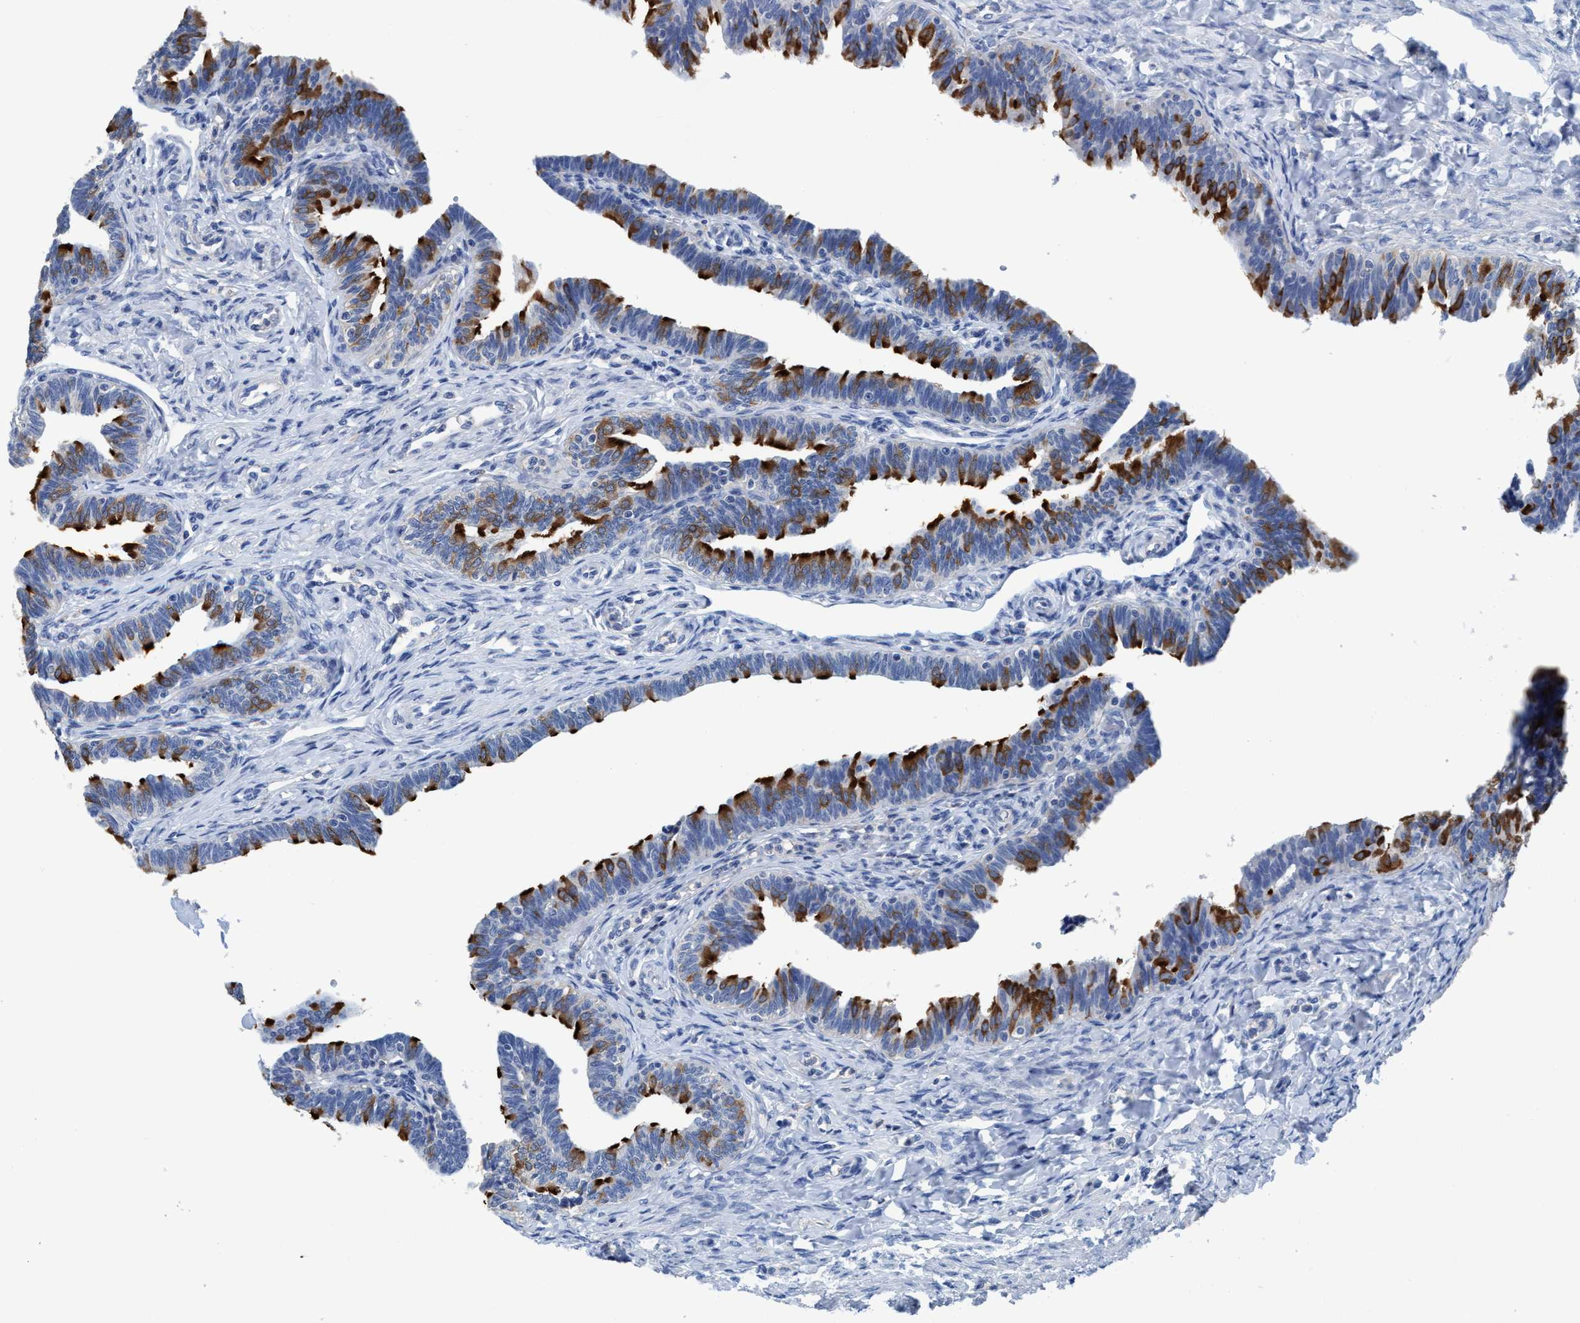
{"staining": {"intensity": "strong", "quantity": "25%-75%", "location": "cytoplasmic/membranous"}, "tissue": "fallopian tube", "cell_type": "Glandular cells", "image_type": "normal", "snomed": [{"axis": "morphology", "description": "Normal tissue, NOS"}, {"axis": "topography", "description": "Fallopian tube"}, {"axis": "topography", "description": "Ovary"}], "caption": "Strong cytoplasmic/membranous staining is identified in about 25%-75% of glandular cells in unremarkable fallopian tube. The staining was performed using DAB, with brown indicating positive protein expression. Nuclei are stained blue with hematoxylin.", "gene": "DNAI1", "patient": {"sex": "female", "age": 23}}